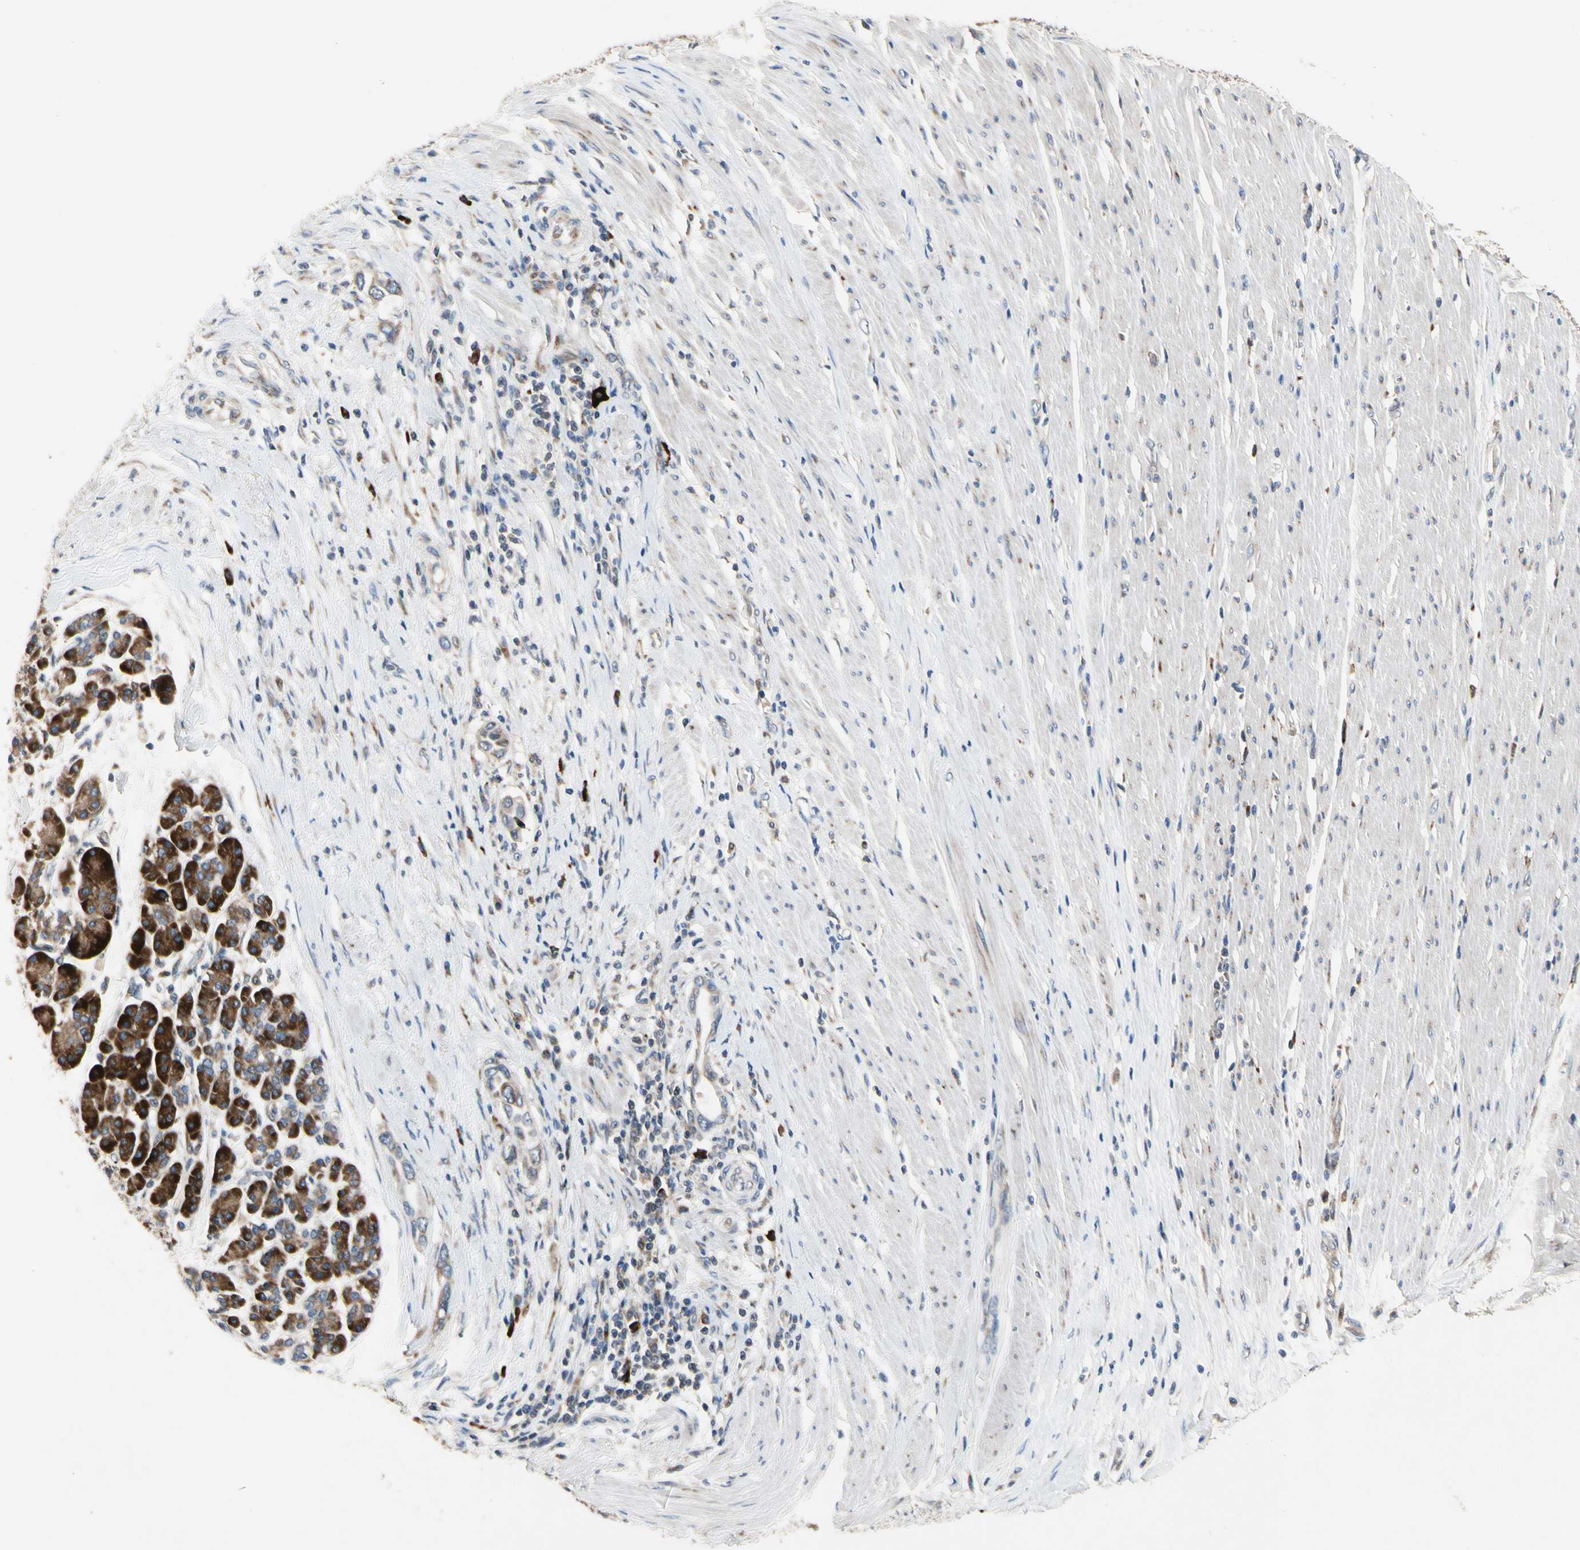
{"staining": {"intensity": "weak", "quantity": ">75%", "location": "cytoplasmic/membranous"}, "tissue": "pancreatic cancer", "cell_type": "Tumor cells", "image_type": "cancer", "snomed": [{"axis": "morphology", "description": "Adenocarcinoma, NOS"}, {"axis": "topography", "description": "Pancreas"}], "caption": "Protein positivity by immunohistochemistry displays weak cytoplasmic/membranous staining in approximately >75% of tumor cells in pancreatic adenocarcinoma. (DAB (3,3'-diaminobenzidine) IHC with brightfield microscopy, high magnification).", "gene": "MMEL1", "patient": {"sex": "female", "age": 57}}